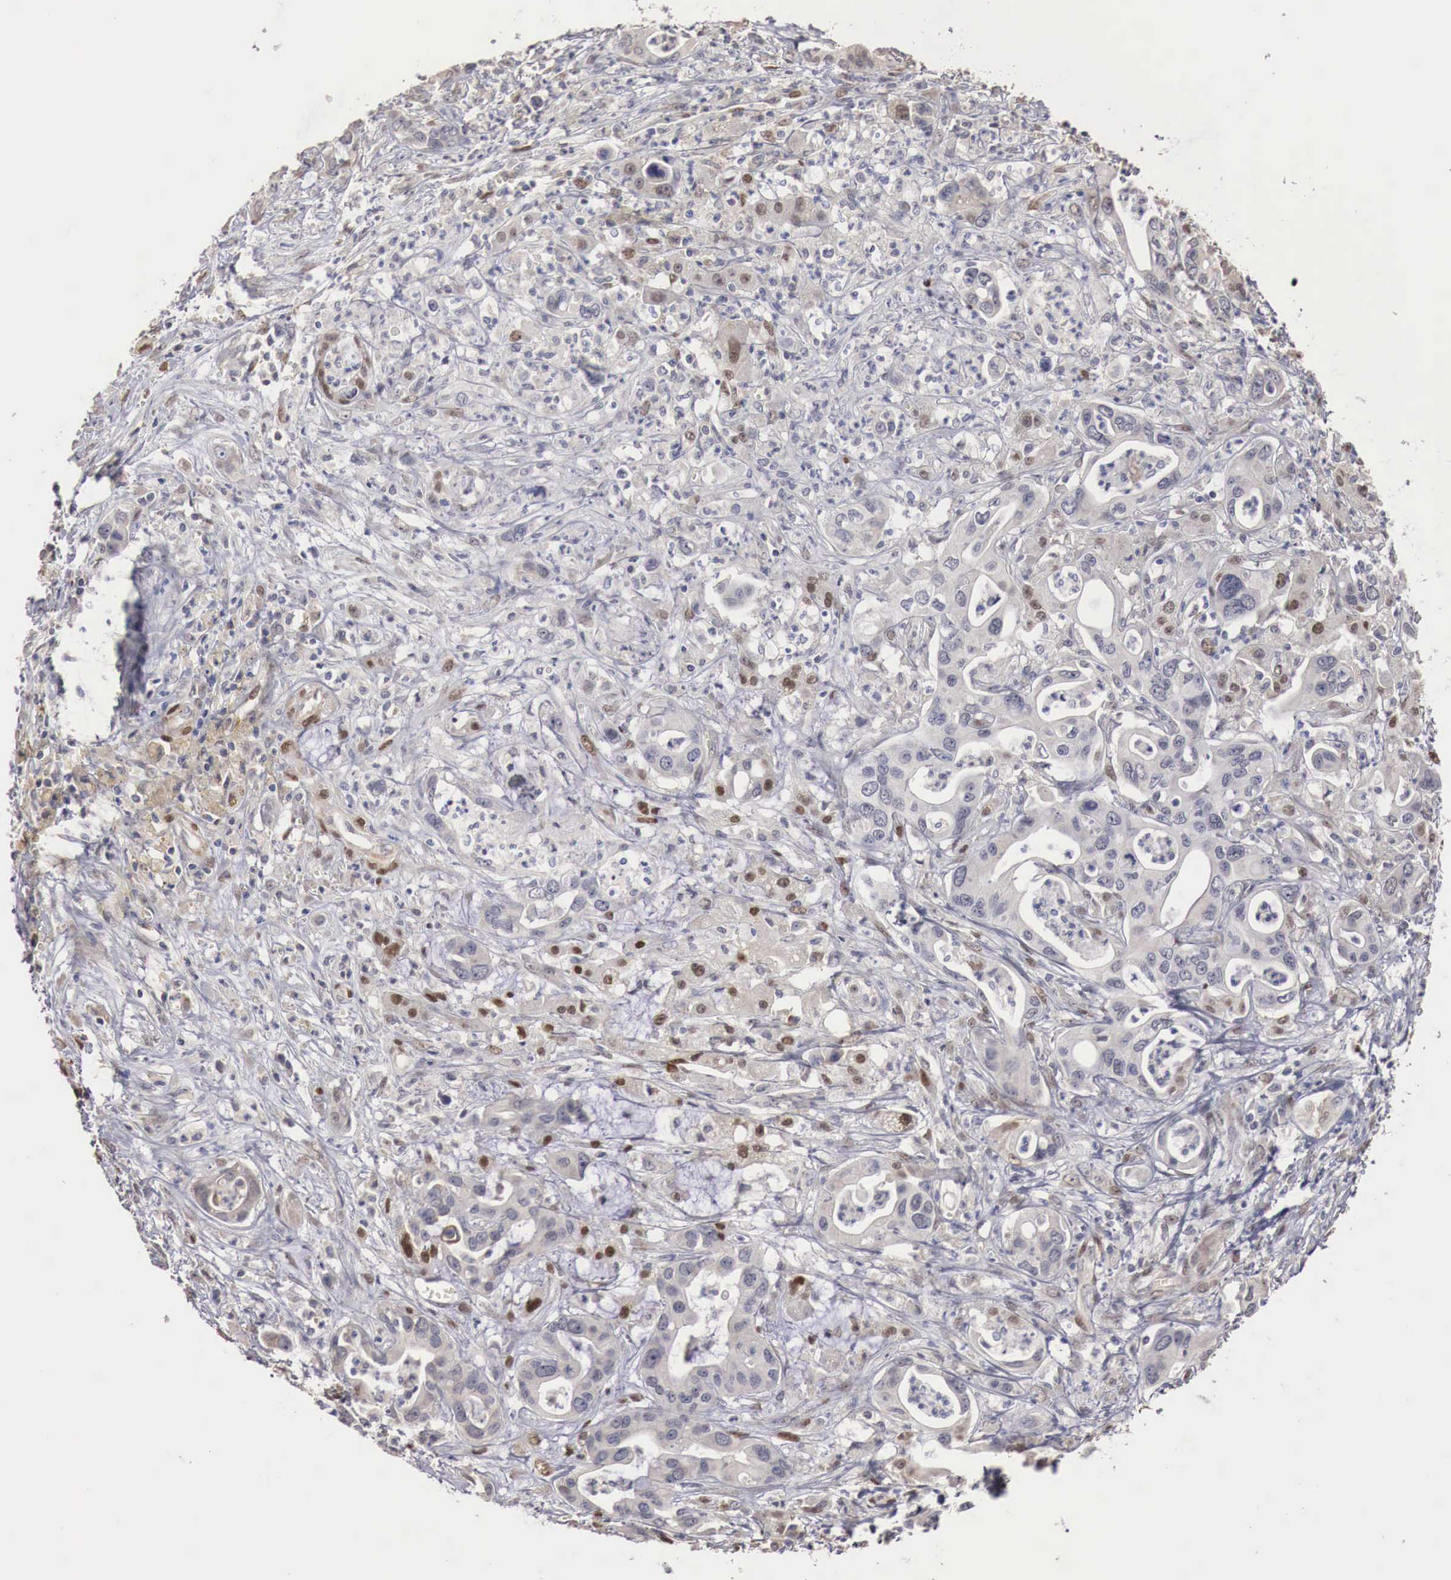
{"staining": {"intensity": "moderate", "quantity": "<25%", "location": "nuclear"}, "tissue": "liver cancer", "cell_type": "Tumor cells", "image_type": "cancer", "snomed": [{"axis": "morphology", "description": "Cholangiocarcinoma"}, {"axis": "topography", "description": "Liver"}], "caption": "Immunohistochemical staining of human liver cholangiocarcinoma reveals low levels of moderate nuclear positivity in about <25% of tumor cells. (Brightfield microscopy of DAB IHC at high magnification).", "gene": "KHDRBS2", "patient": {"sex": "female", "age": 65}}